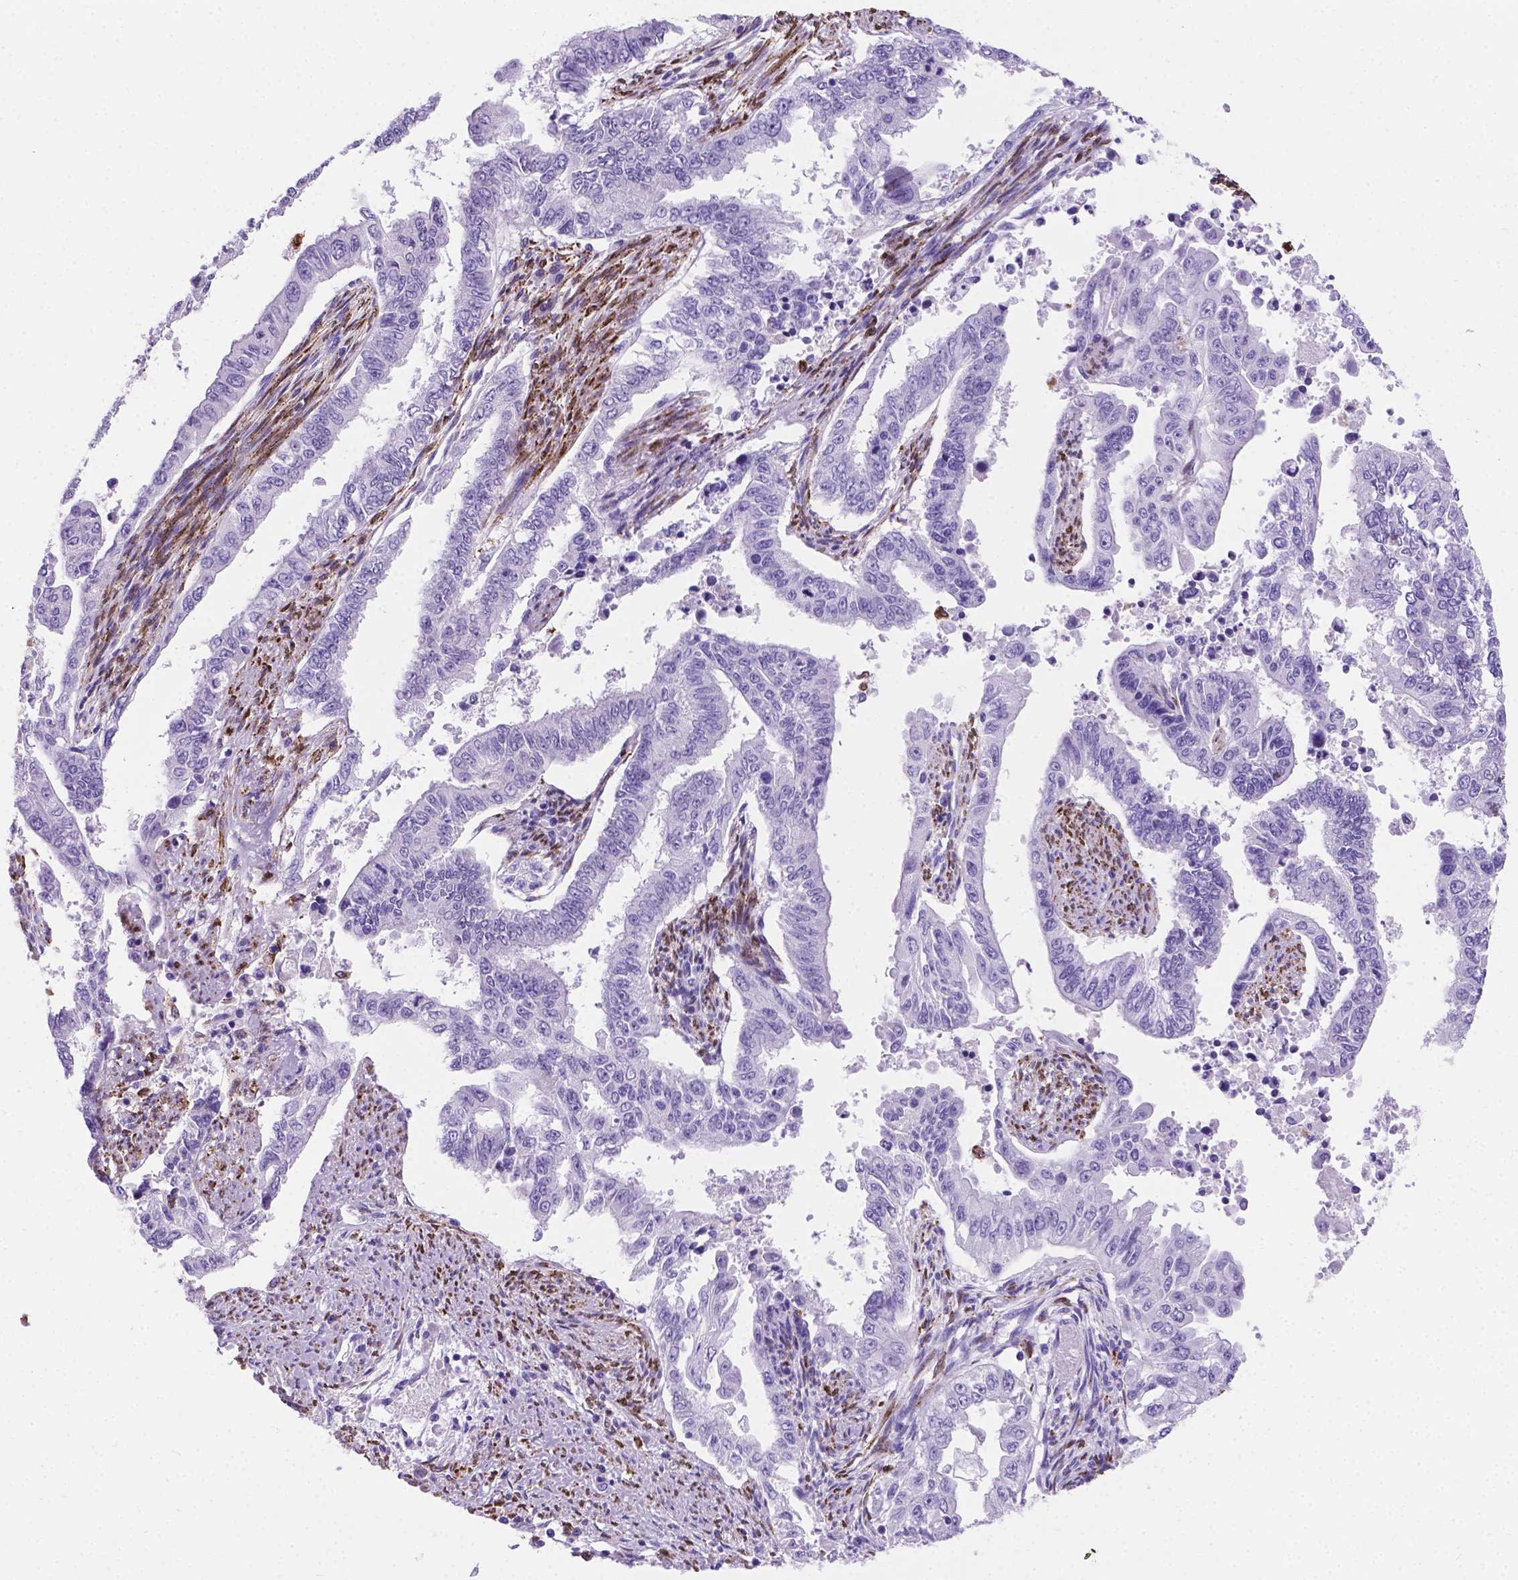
{"staining": {"intensity": "negative", "quantity": "none", "location": "none"}, "tissue": "endometrial cancer", "cell_type": "Tumor cells", "image_type": "cancer", "snomed": [{"axis": "morphology", "description": "Adenocarcinoma, NOS"}, {"axis": "topography", "description": "Uterus"}], "caption": "Endometrial adenocarcinoma was stained to show a protein in brown. There is no significant positivity in tumor cells.", "gene": "MACF1", "patient": {"sex": "female", "age": 59}}